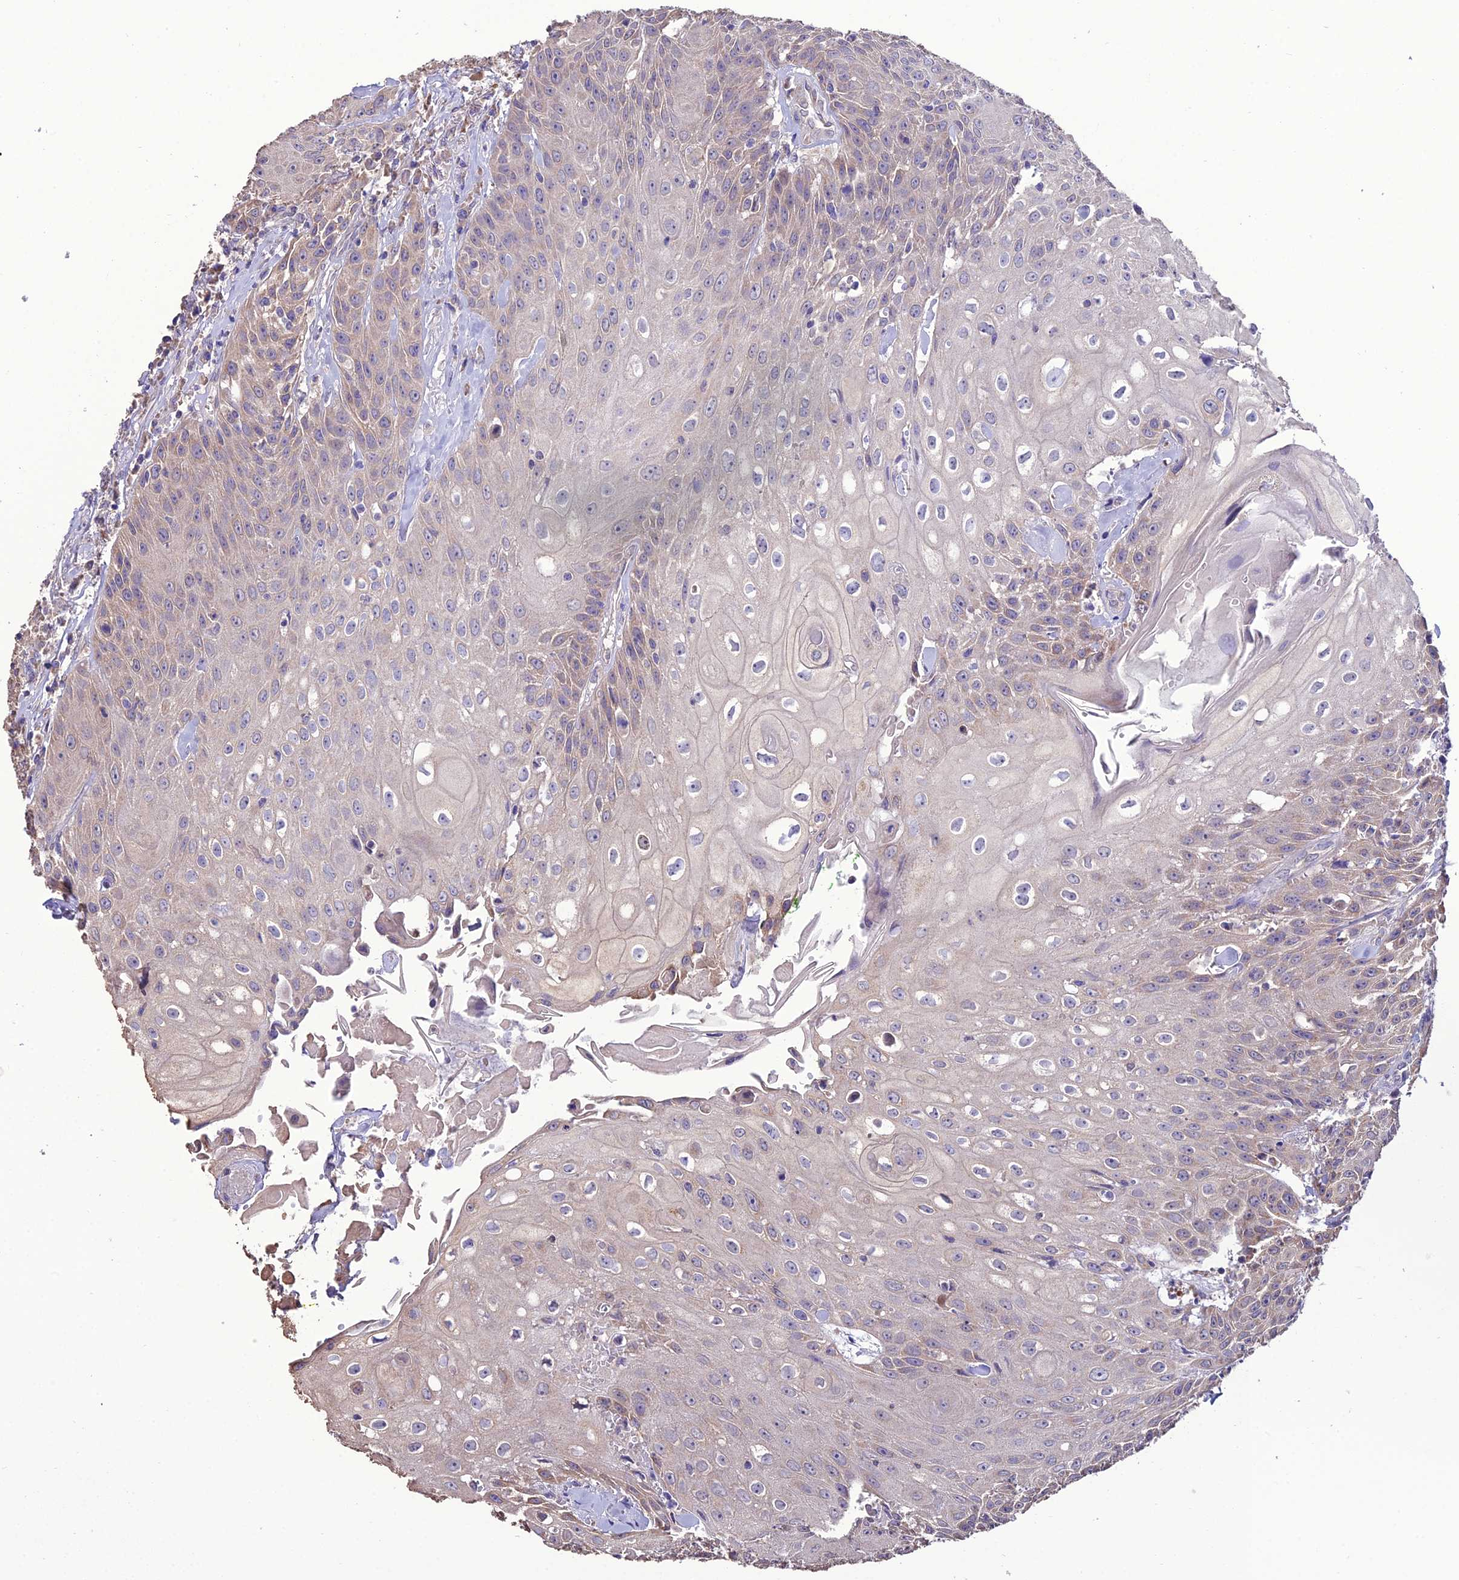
{"staining": {"intensity": "weak", "quantity": "<25%", "location": "cytoplasmic/membranous"}, "tissue": "head and neck cancer", "cell_type": "Tumor cells", "image_type": "cancer", "snomed": [{"axis": "morphology", "description": "Squamous cell carcinoma, NOS"}, {"axis": "topography", "description": "Oral tissue"}, {"axis": "topography", "description": "Head-Neck"}], "caption": "This is an immunohistochemistry (IHC) image of head and neck cancer. There is no expression in tumor cells.", "gene": "HOGA1", "patient": {"sex": "female", "age": 82}}